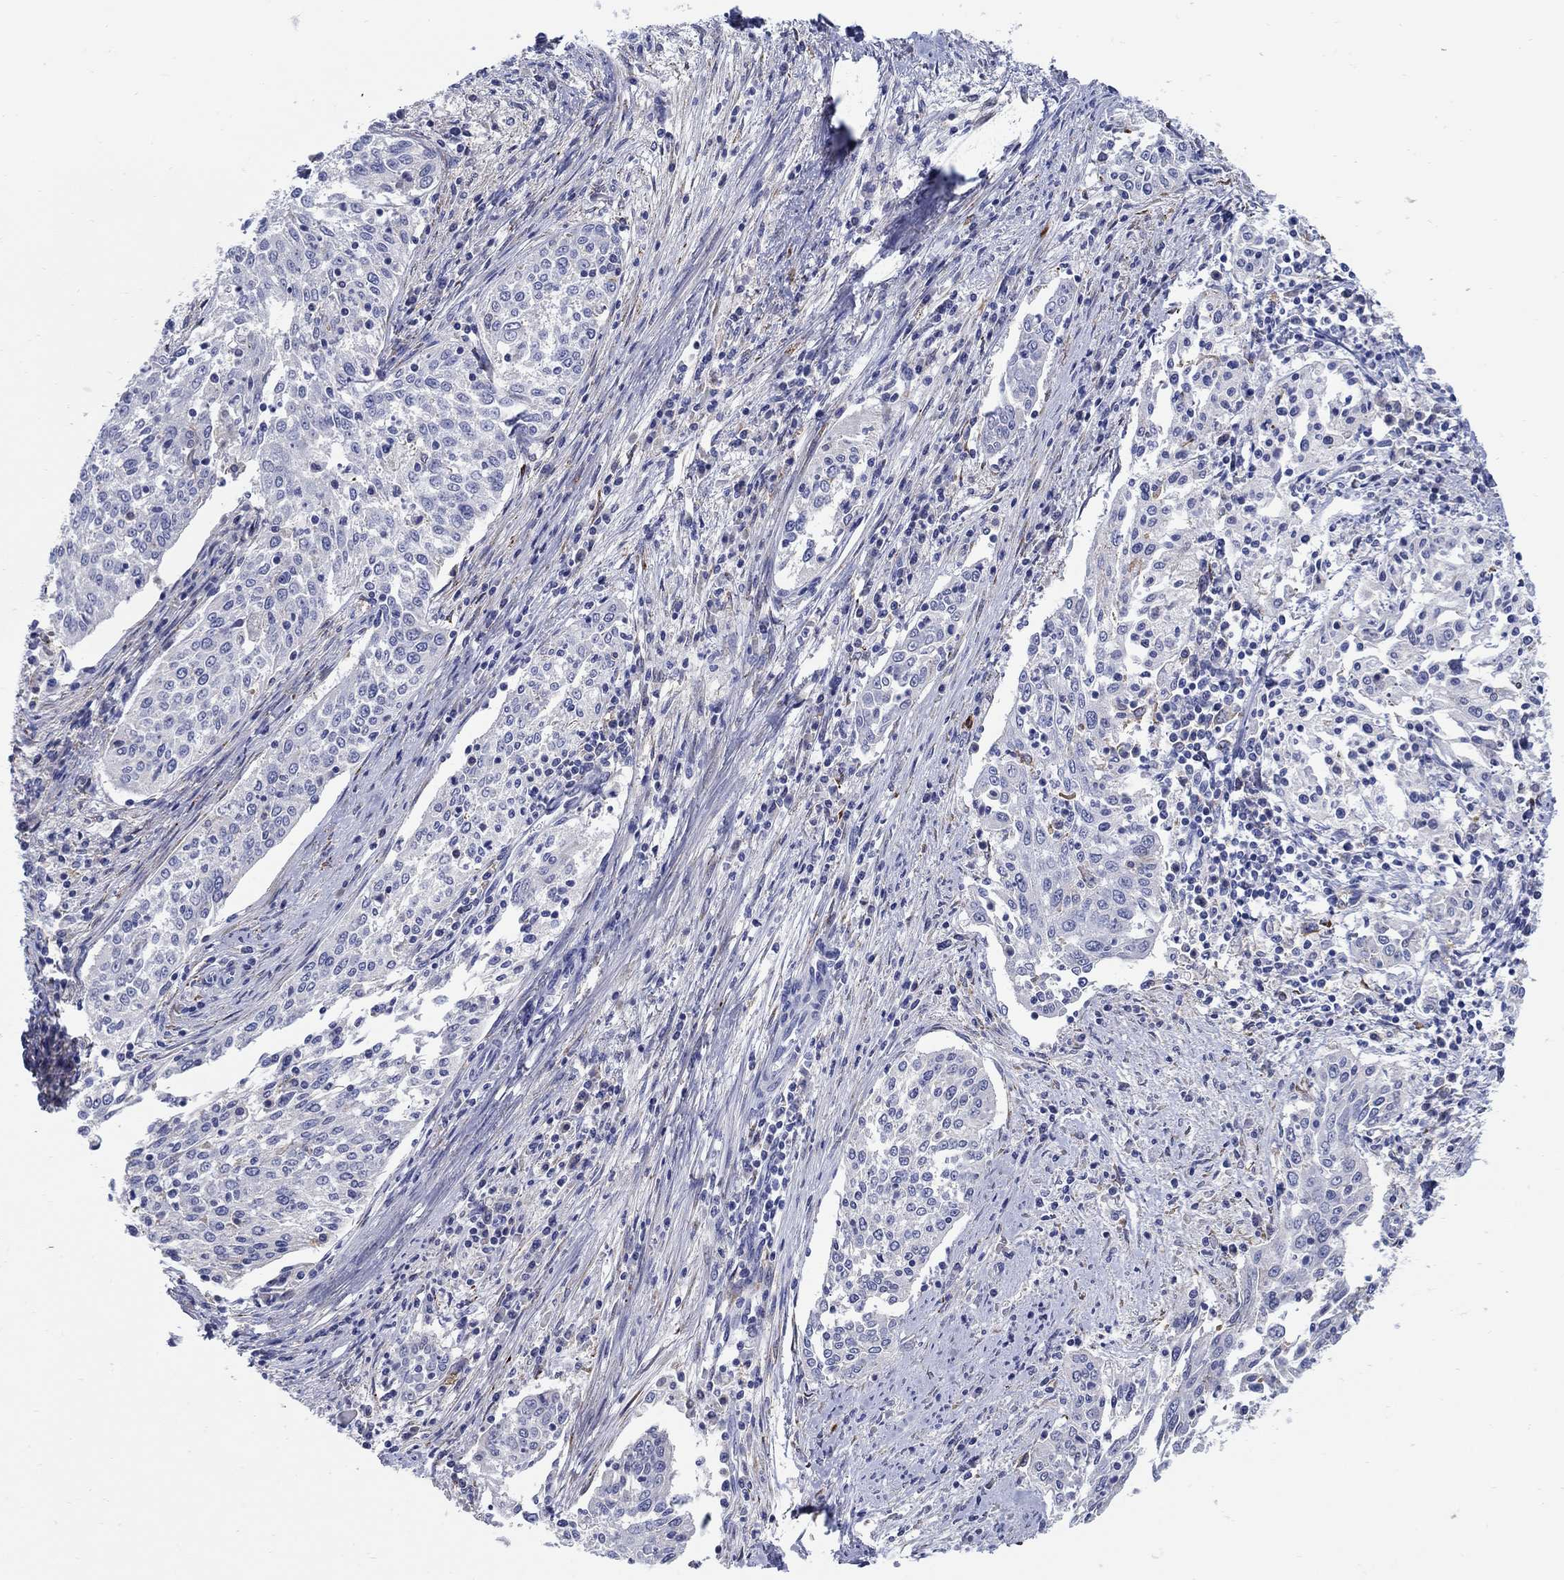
{"staining": {"intensity": "negative", "quantity": "none", "location": "none"}, "tissue": "cervical cancer", "cell_type": "Tumor cells", "image_type": "cancer", "snomed": [{"axis": "morphology", "description": "Squamous cell carcinoma, NOS"}, {"axis": "topography", "description": "Cervix"}], "caption": "DAB (3,3'-diaminobenzidine) immunohistochemical staining of human cervical squamous cell carcinoma reveals no significant expression in tumor cells. The staining is performed using DAB (3,3'-diaminobenzidine) brown chromogen with nuclei counter-stained in using hematoxylin.", "gene": "REEP2", "patient": {"sex": "female", "age": 41}}